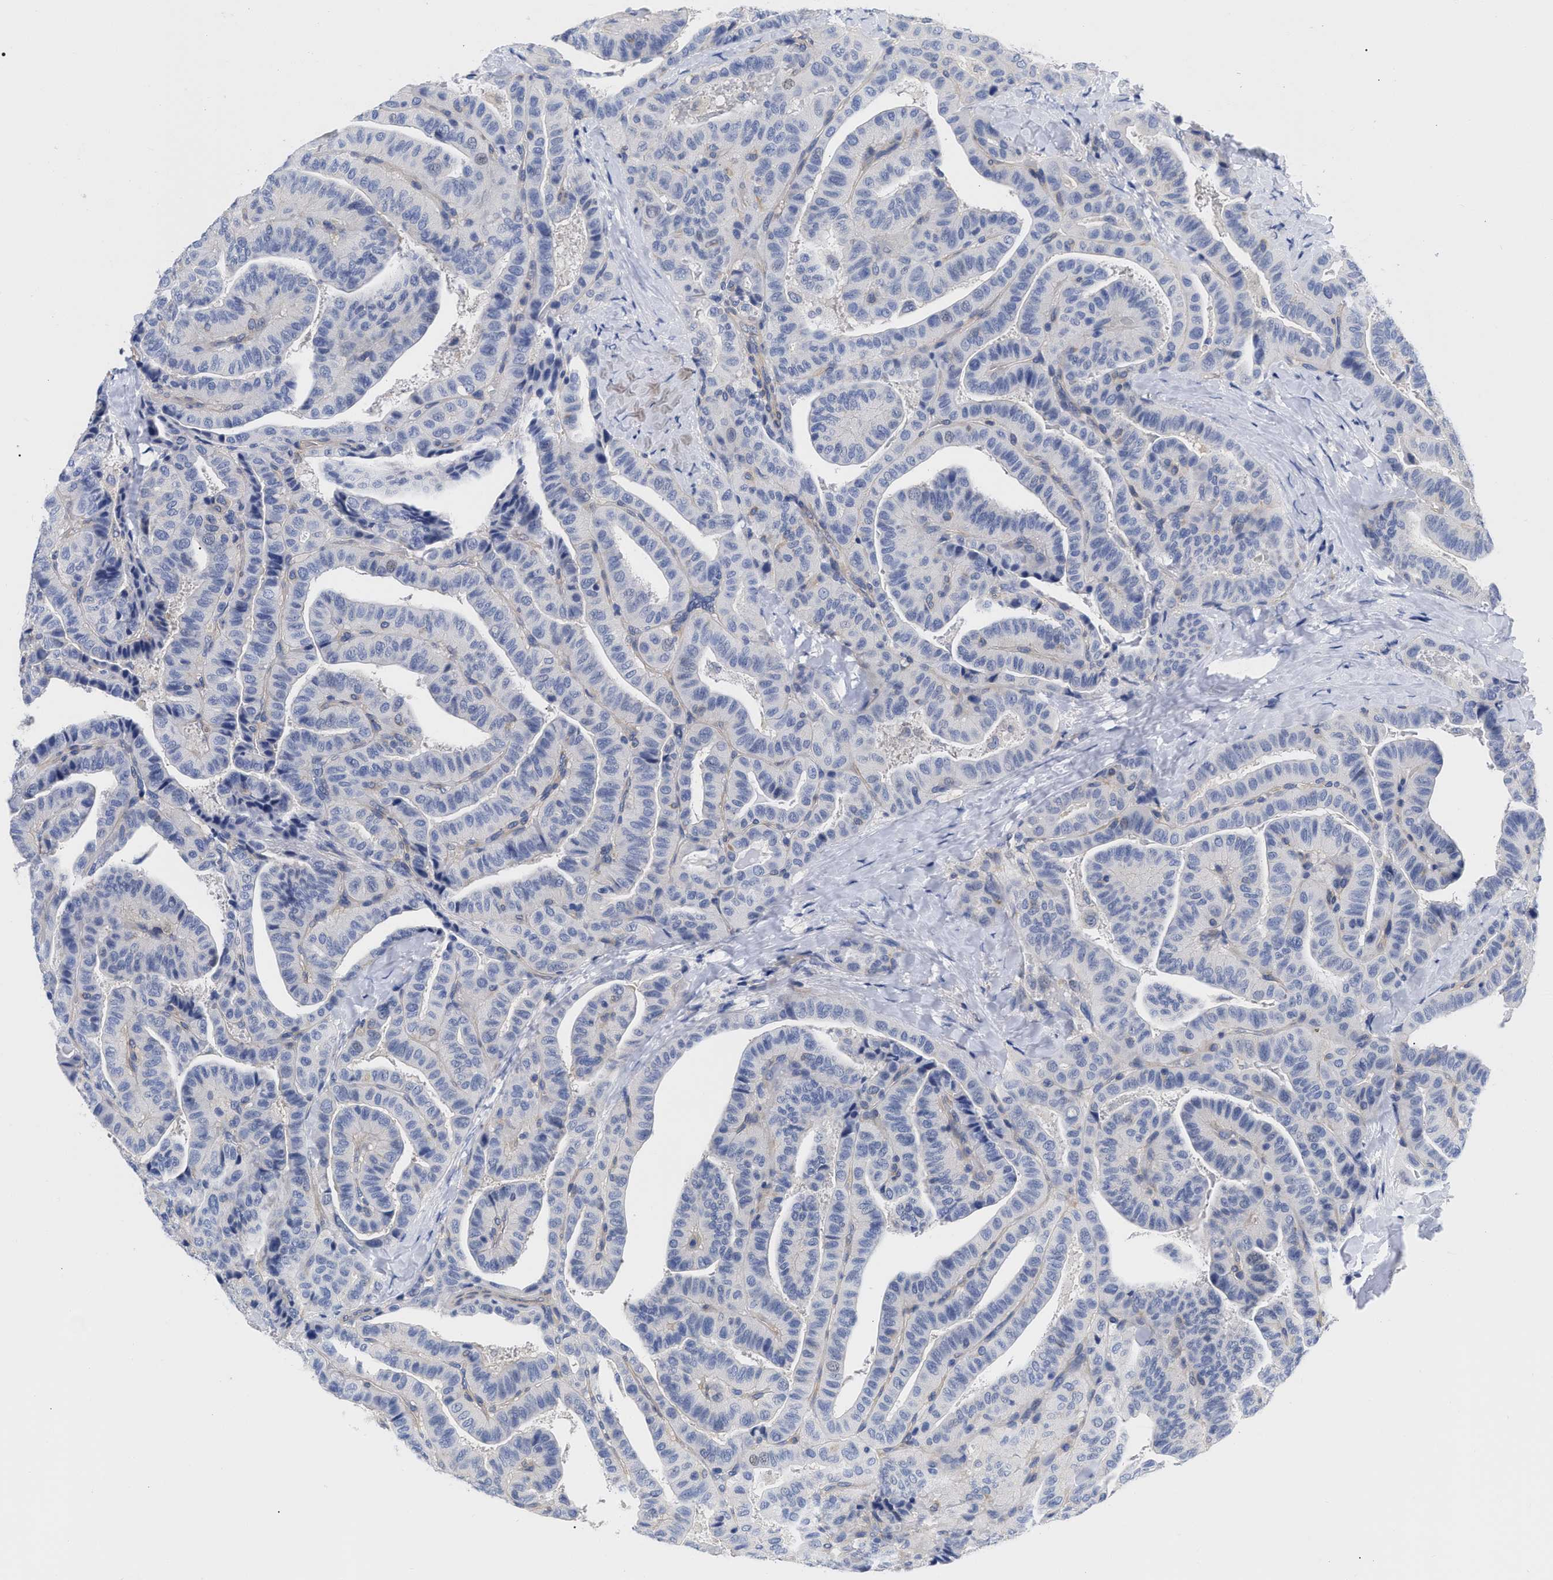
{"staining": {"intensity": "negative", "quantity": "none", "location": "none"}, "tissue": "thyroid cancer", "cell_type": "Tumor cells", "image_type": "cancer", "snomed": [{"axis": "morphology", "description": "Papillary adenocarcinoma, NOS"}, {"axis": "topography", "description": "Thyroid gland"}], "caption": "High power microscopy image of an immunohistochemistry (IHC) histopathology image of thyroid papillary adenocarcinoma, revealing no significant positivity in tumor cells. (Stains: DAB (3,3'-diaminobenzidine) immunohistochemistry (IHC) with hematoxylin counter stain, Microscopy: brightfield microscopy at high magnification).", "gene": "IRAG2", "patient": {"sex": "male", "age": 77}}